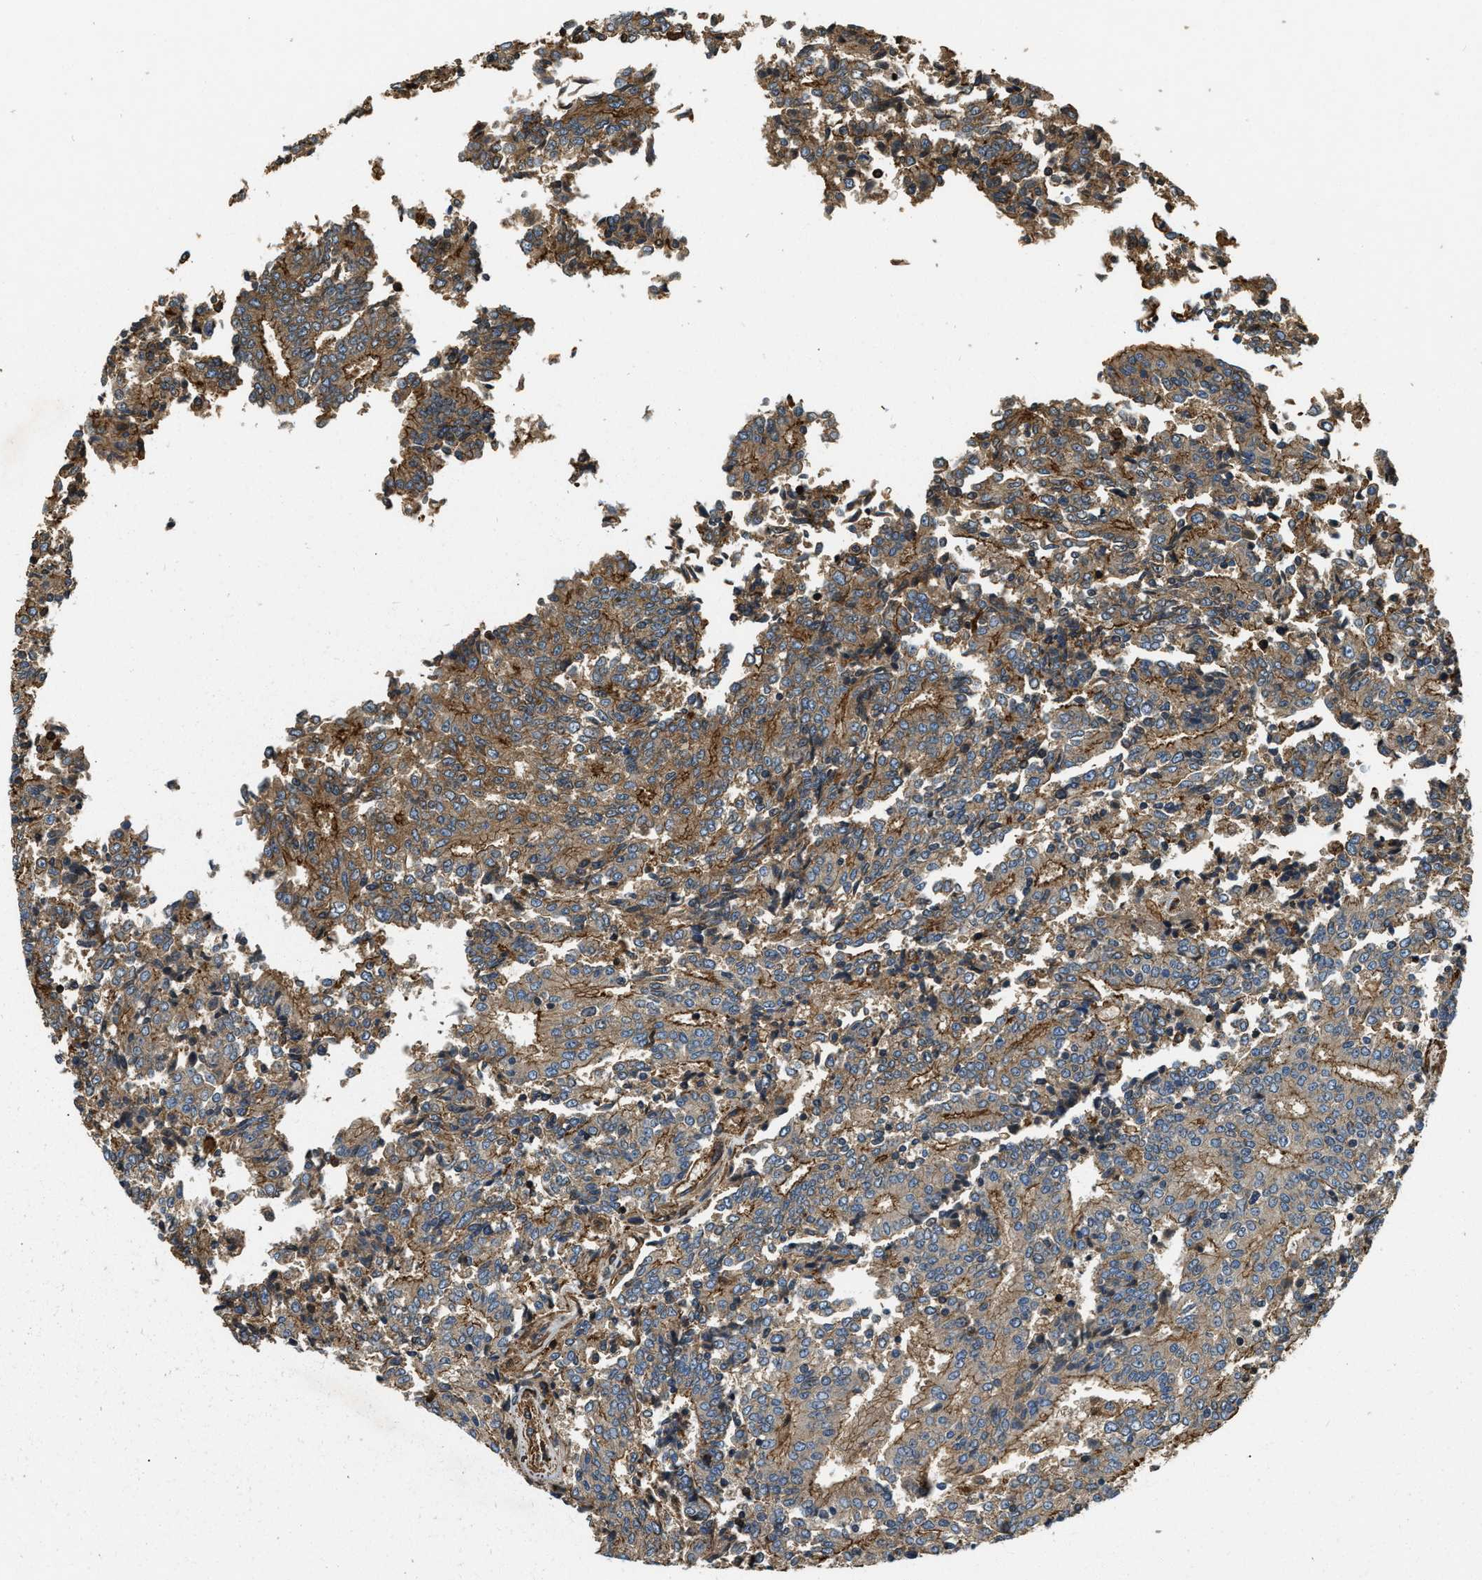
{"staining": {"intensity": "moderate", "quantity": ">75%", "location": "cytoplasmic/membranous"}, "tissue": "prostate cancer", "cell_type": "Tumor cells", "image_type": "cancer", "snomed": [{"axis": "morphology", "description": "Normal tissue, NOS"}, {"axis": "morphology", "description": "Adenocarcinoma, High grade"}, {"axis": "topography", "description": "Prostate"}, {"axis": "topography", "description": "Seminal veicle"}], "caption": "The histopathology image shows immunohistochemical staining of prostate adenocarcinoma (high-grade). There is moderate cytoplasmic/membranous expression is identified in approximately >75% of tumor cells.", "gene": "YARS1", "patient": {"sex": "male", "age": 55}}